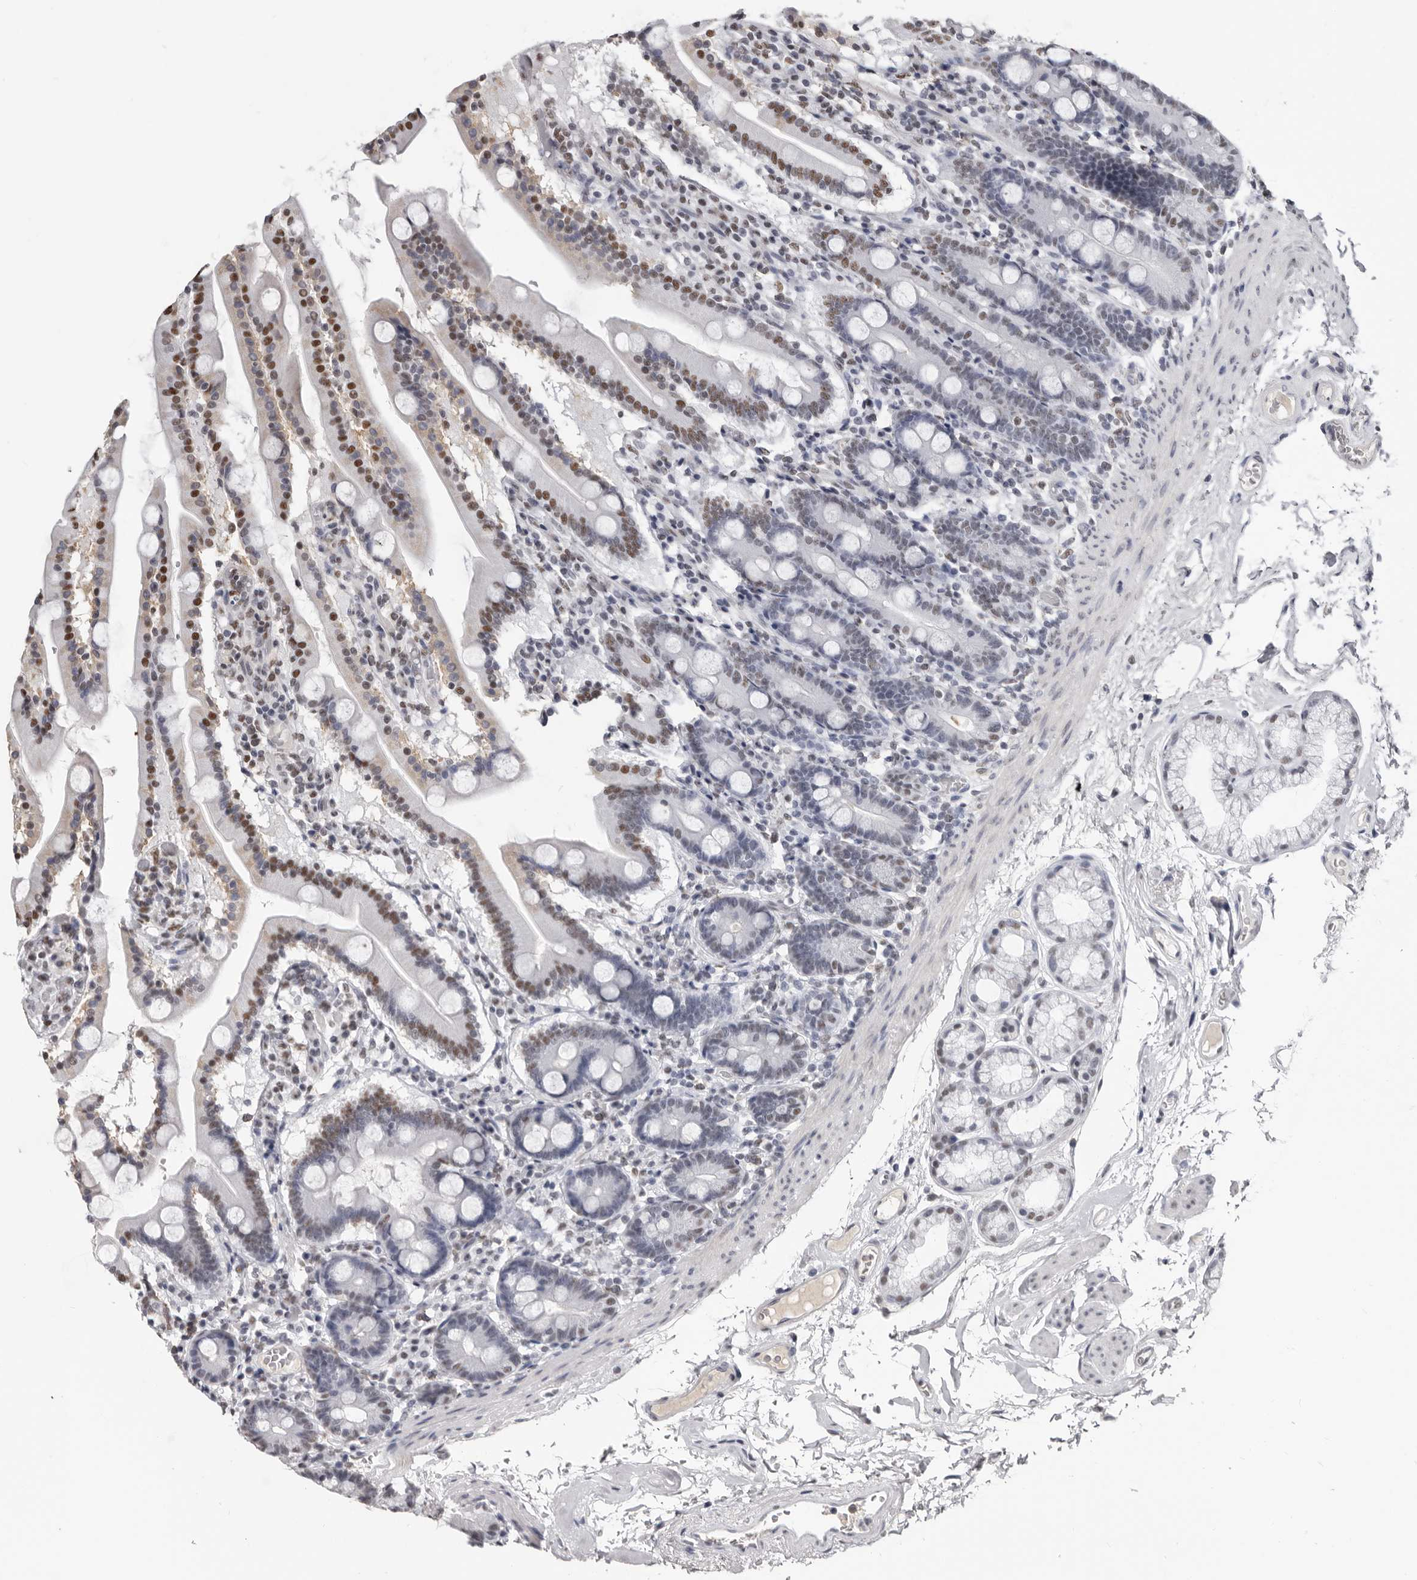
{"staining": {"intensity": "moderate", "quantity": "25%-75%", "location": "nuclear"}, "tissue": "duodenum", "cell_type": "Glandular cells", "image_type": "normal", "snomed": [{"axis": "morphology", "description": "Normal tissue, NOS"}, {"axis": "topography", "description": "Duodenum"}], "caption": "IHC (DAB) staining of benign human duodenum reveals moderate nuclear protein expression in approximately 25%-75% of glandular cells.", "gene": "SCAF4", "patient": {"sex": "male", "age": 55}}